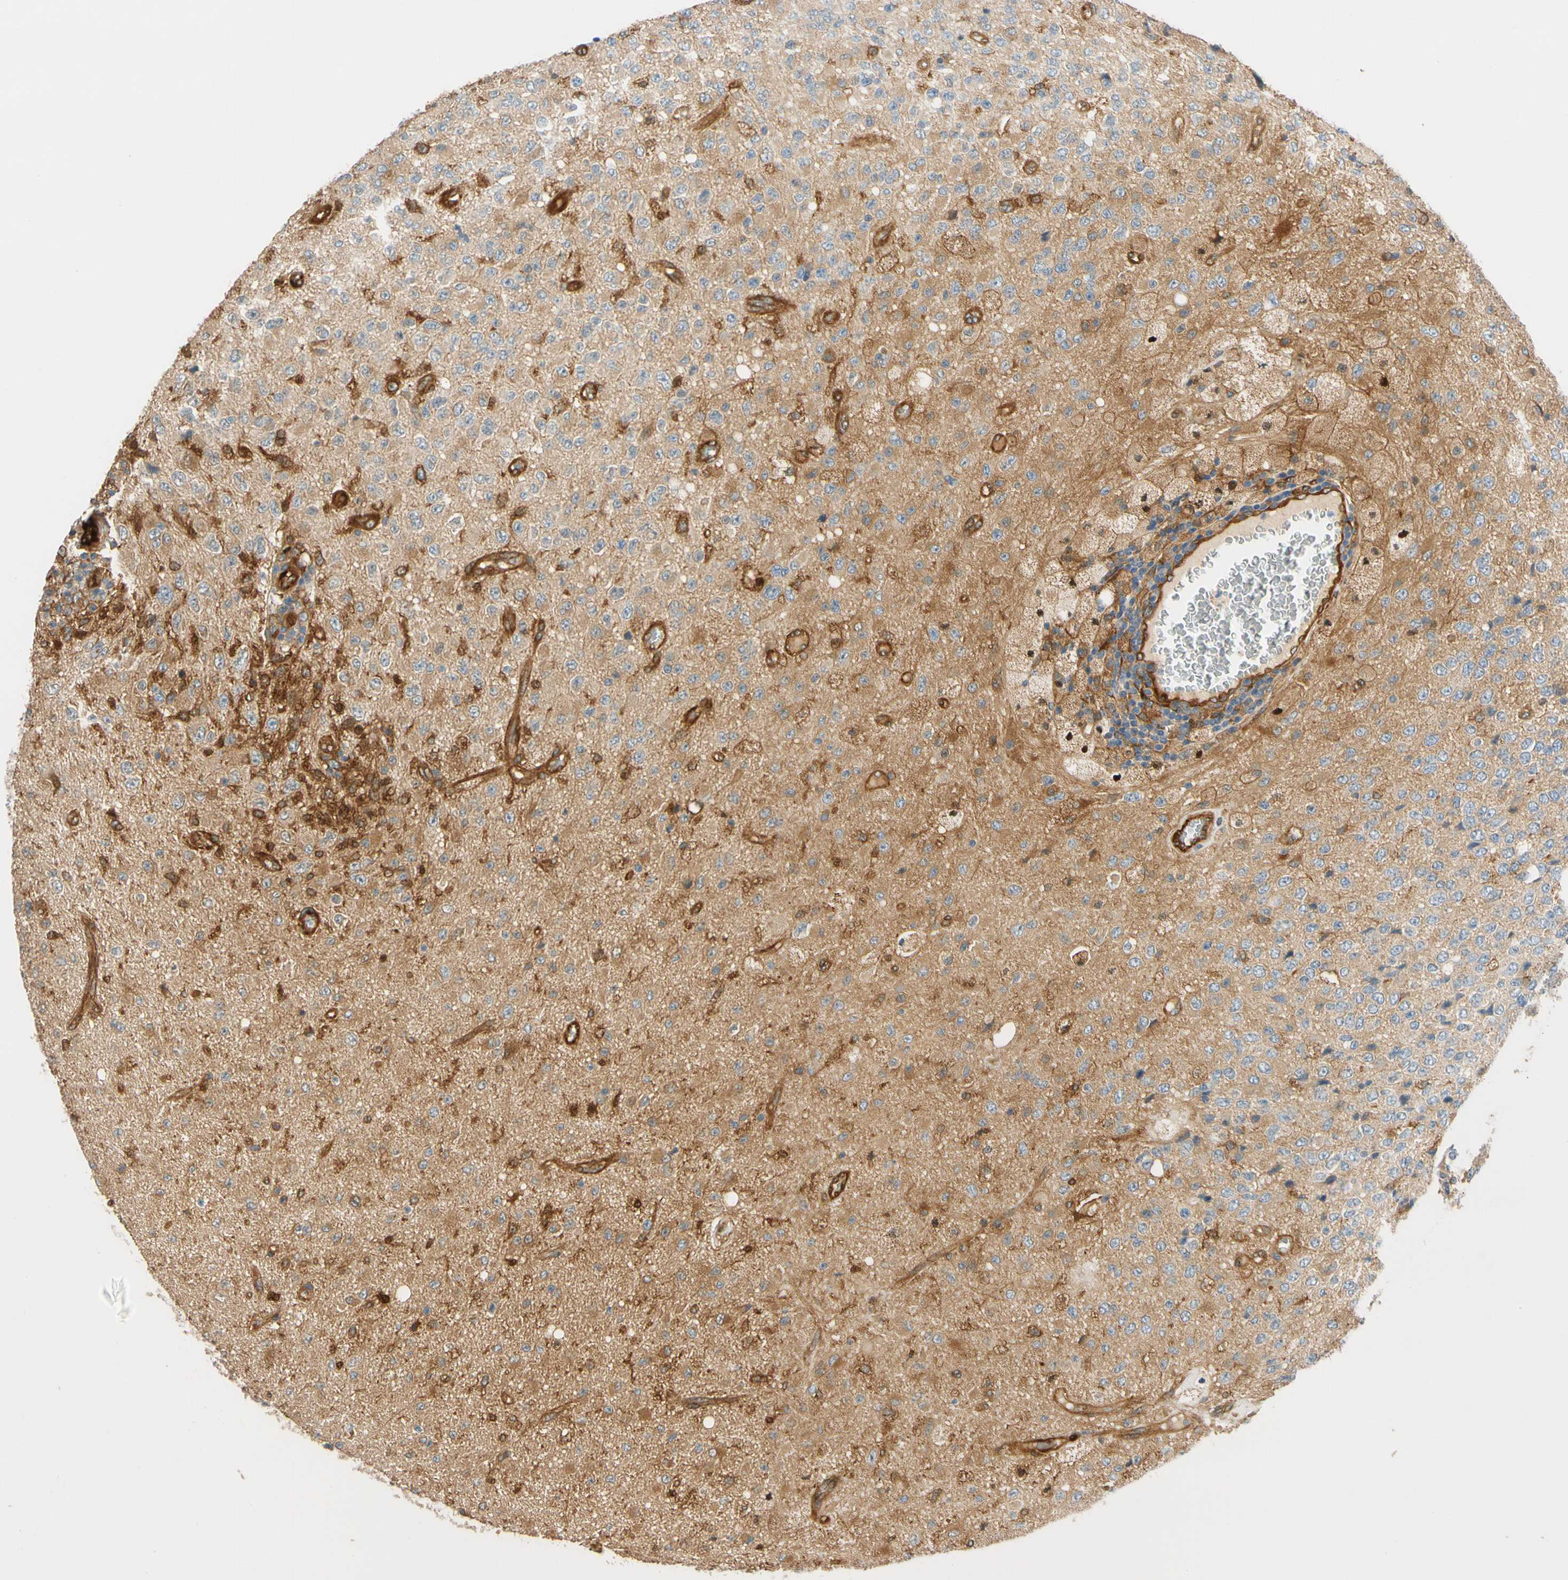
{"staining": {"intensity": "moderate", "quantity": ">75%", "location": "cytoplasmic/membranous"}, "tissue": "glioma", "cell_type": "Tumor cells", "image_type": "cancer", "snomed": [{"axis": "morphology", "description": "Glioma, malignant, High grade"}, {"axis": "topography", "description": "pancreas cauda"}], "caption": "Immunohistochemistry (IHC) micrograph of neoplastic tissue: human glioma stained using immunohistochemistry displays medium levels of moderate protein expression localized specifically in the cytoplasmic/membranous of tumor cells, appearing as a cytoplasmic/membranous brown color.", "gene": "PARP14", "patient": {"sex": "male", "age": 60}}